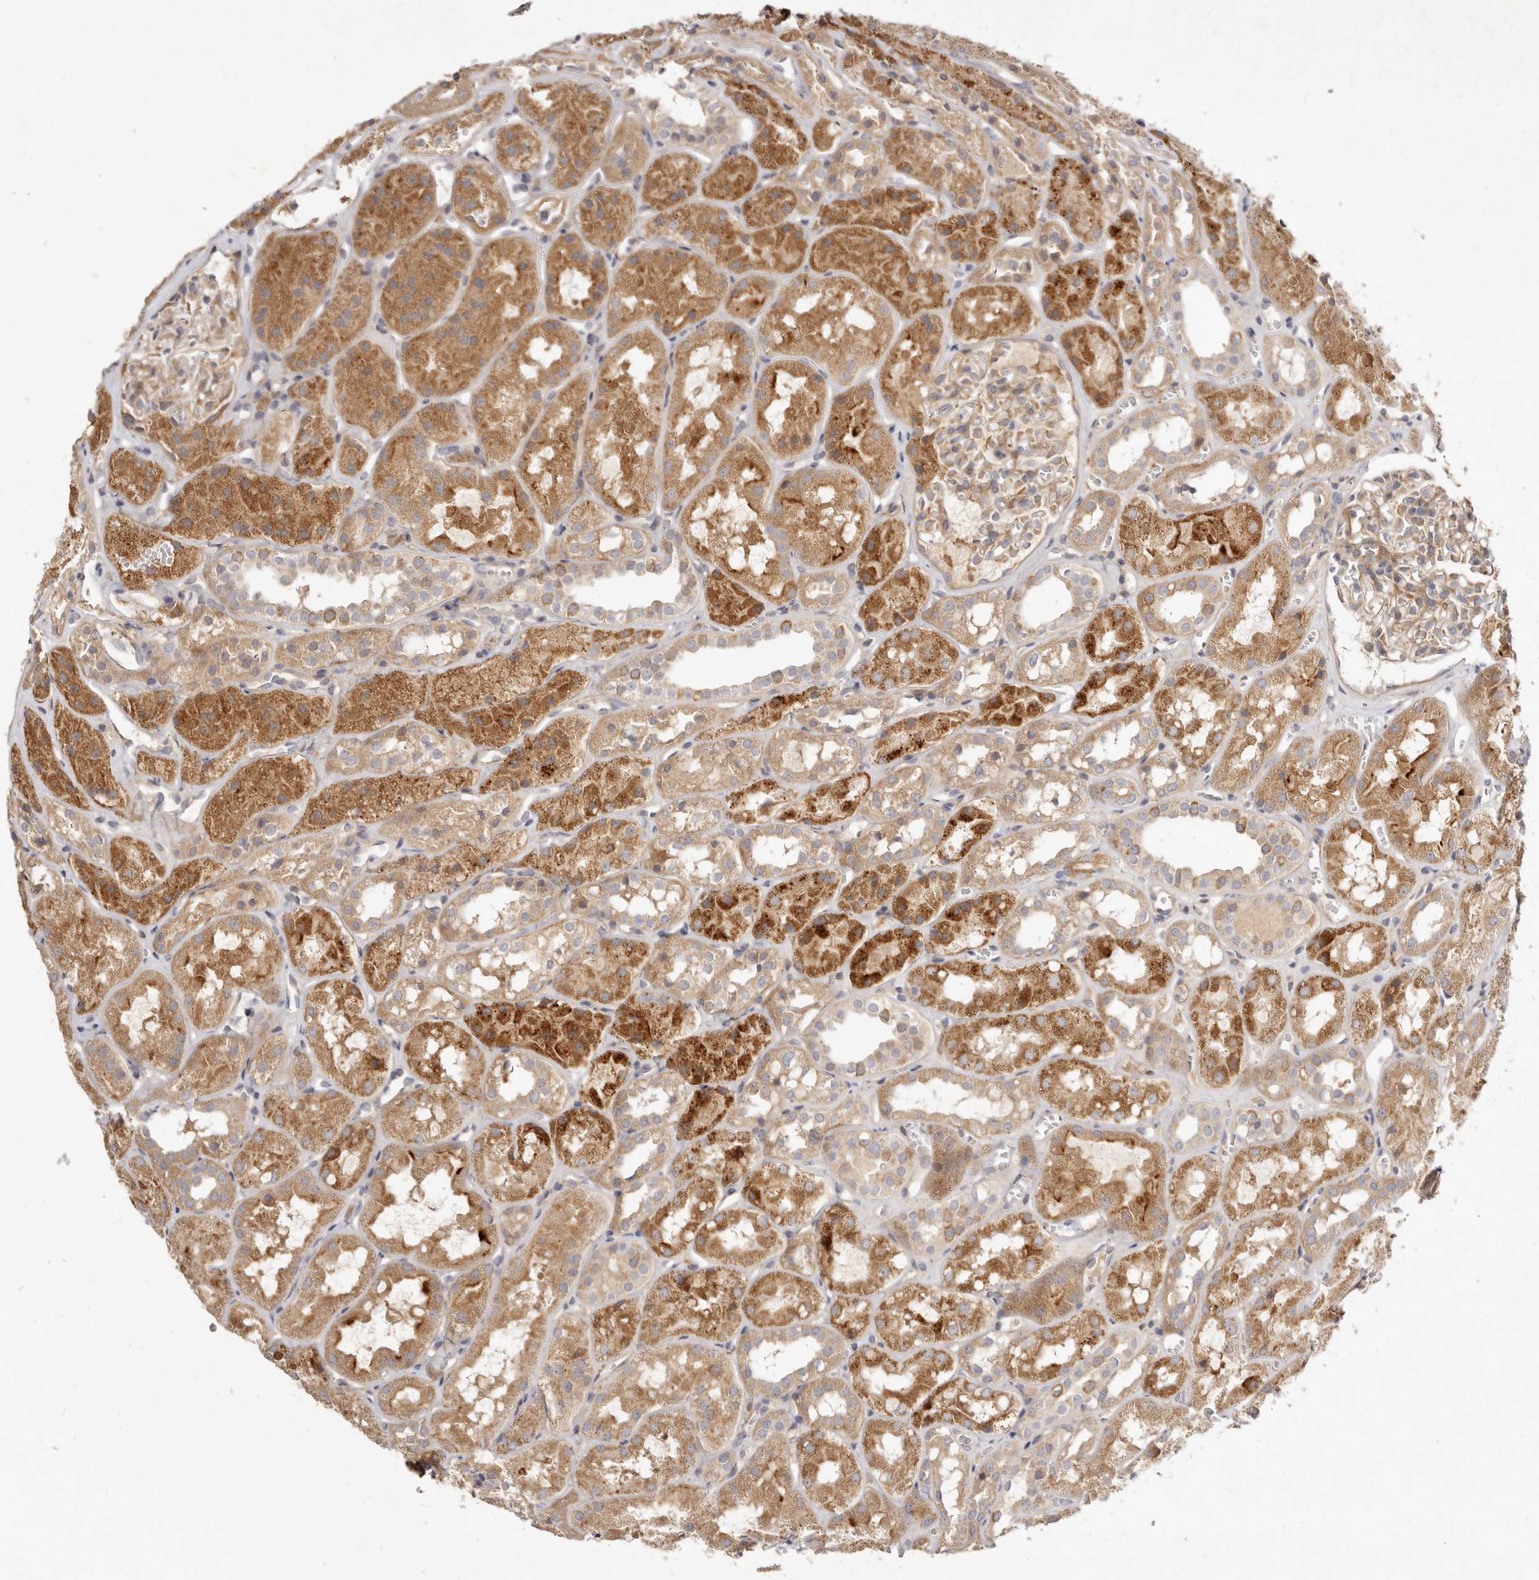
{"staining": {"intensity": "weak", "quantity": ">75%", "location": "cytoplasmic/membranous"}, "tissue": "kidney", "cell_type": "Cells in glomeruli", "image_type": "normal", "snomed": [{"axis": "morphology", "description": "Normal tissue, NOS"}, {"axis": "topography", "description": "Kidney"}], "caption": "Benign kidney demonstrates weak cytoplasmic/membranous staining in approximately >75% of cells in glomeruli.", "gene": "ADAMTS9", "patient": {"sex": "male", "age": 16}}